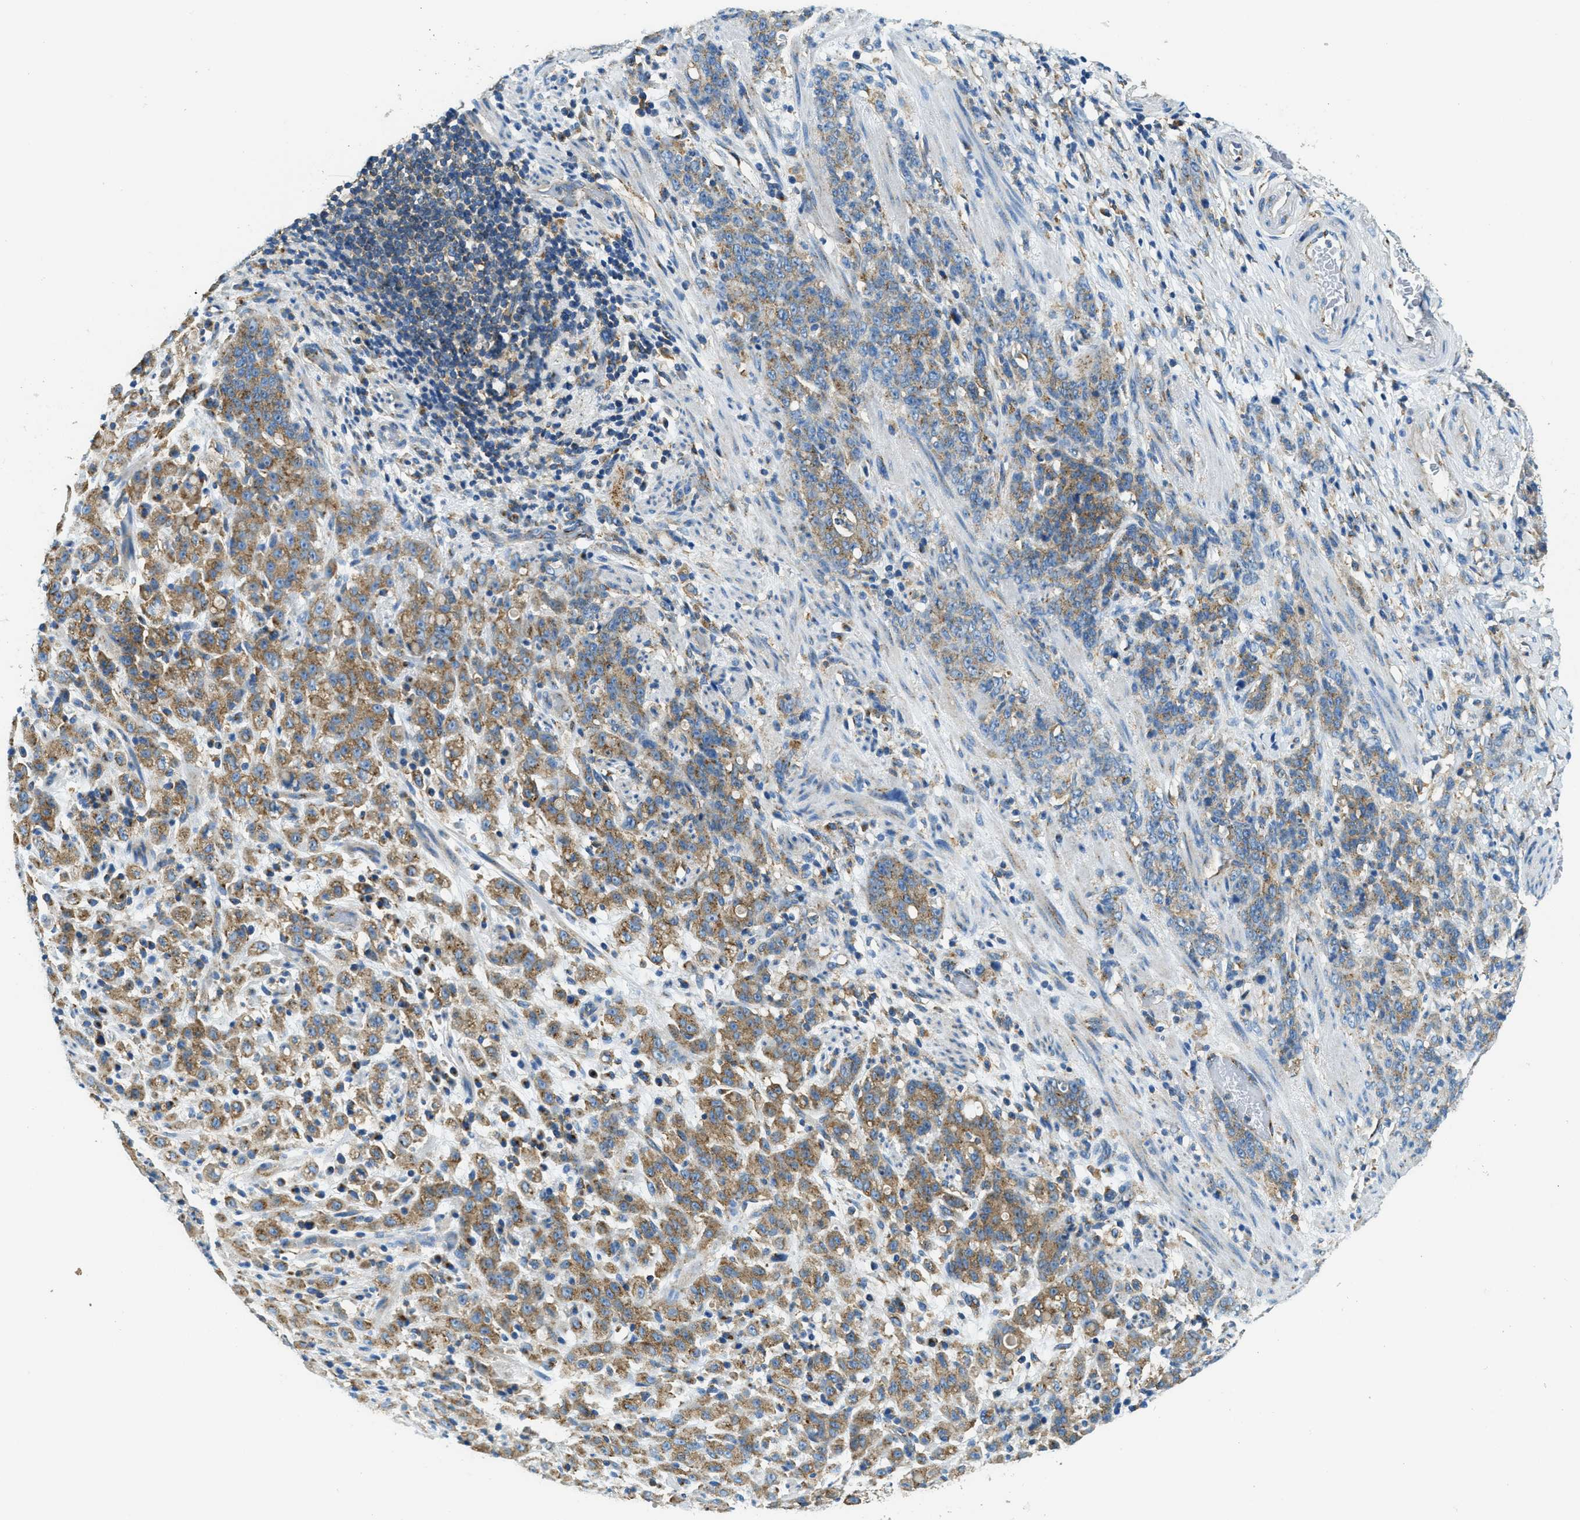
{"staining": {"intensity": "moderate", "quantity": ">75%", "location": "cytoplasmic/membranous"}, "tissue": "stomach cancer", "cell_type": "Tumor cells", "image_type": "cancer", "snomed": [{"axis": "morphology", "description": "Adenocarcinoma, NOS"}, {"axis": "topography", "description": "Stomach, lower"}], "caption": "A high-resolution micrograph shows immunohistochemistry (IHC) staining of stomach cancer (adenocarcinoma), which displays moderate cytoplasmic/membranous expression in about >75% of tumor cells. (DAB IHC with brightfield microscopy, high magnification).", "gene": "AP2B1", "patient": {"sex": "male", "age": 88}}